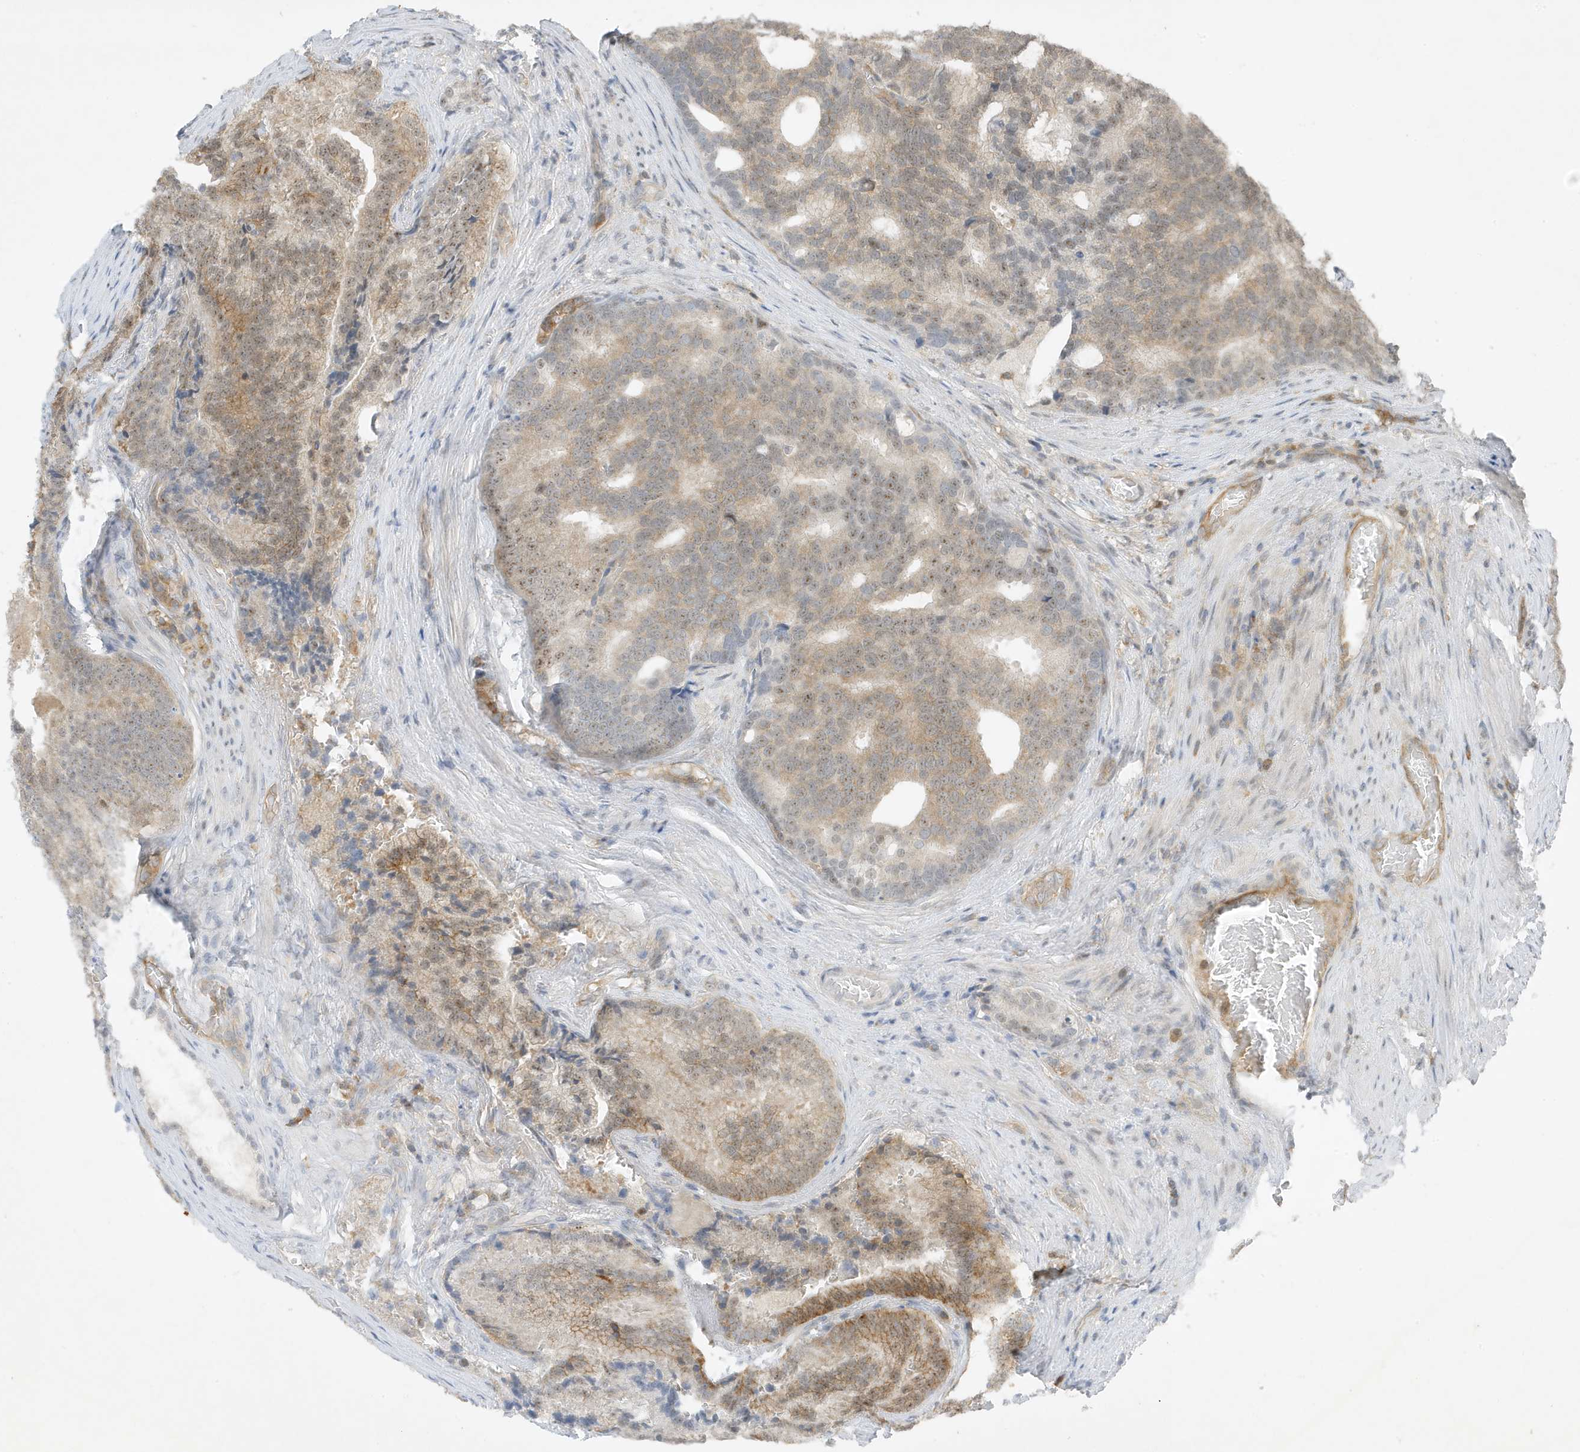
{"staining": {"intensity": "moderate", "quantity": "25%-75%", "location": "cytoplasmic/membranous,nuclear"}, "tissue": "prostate cancer", "cell_type": "Tumor cells", "image_type": "cancer", "snomed": [{"axis": "morphology", "description": "Adenocarcinoma, Low grade"}, {"axis": "topography", "description": "Prostate"}], "caption": "A photomicrograph of prostate cancer stained for a protein demonstrates moderate cytoplasmic/membranous and nuclear brown staining in tumor cells. (DAB (3,3'-diaminobenzidine) = brown stain, brightfield microscopy at high magnification).", "gene": "MAST3", "patient": {"sex": "male", "age": 71}}